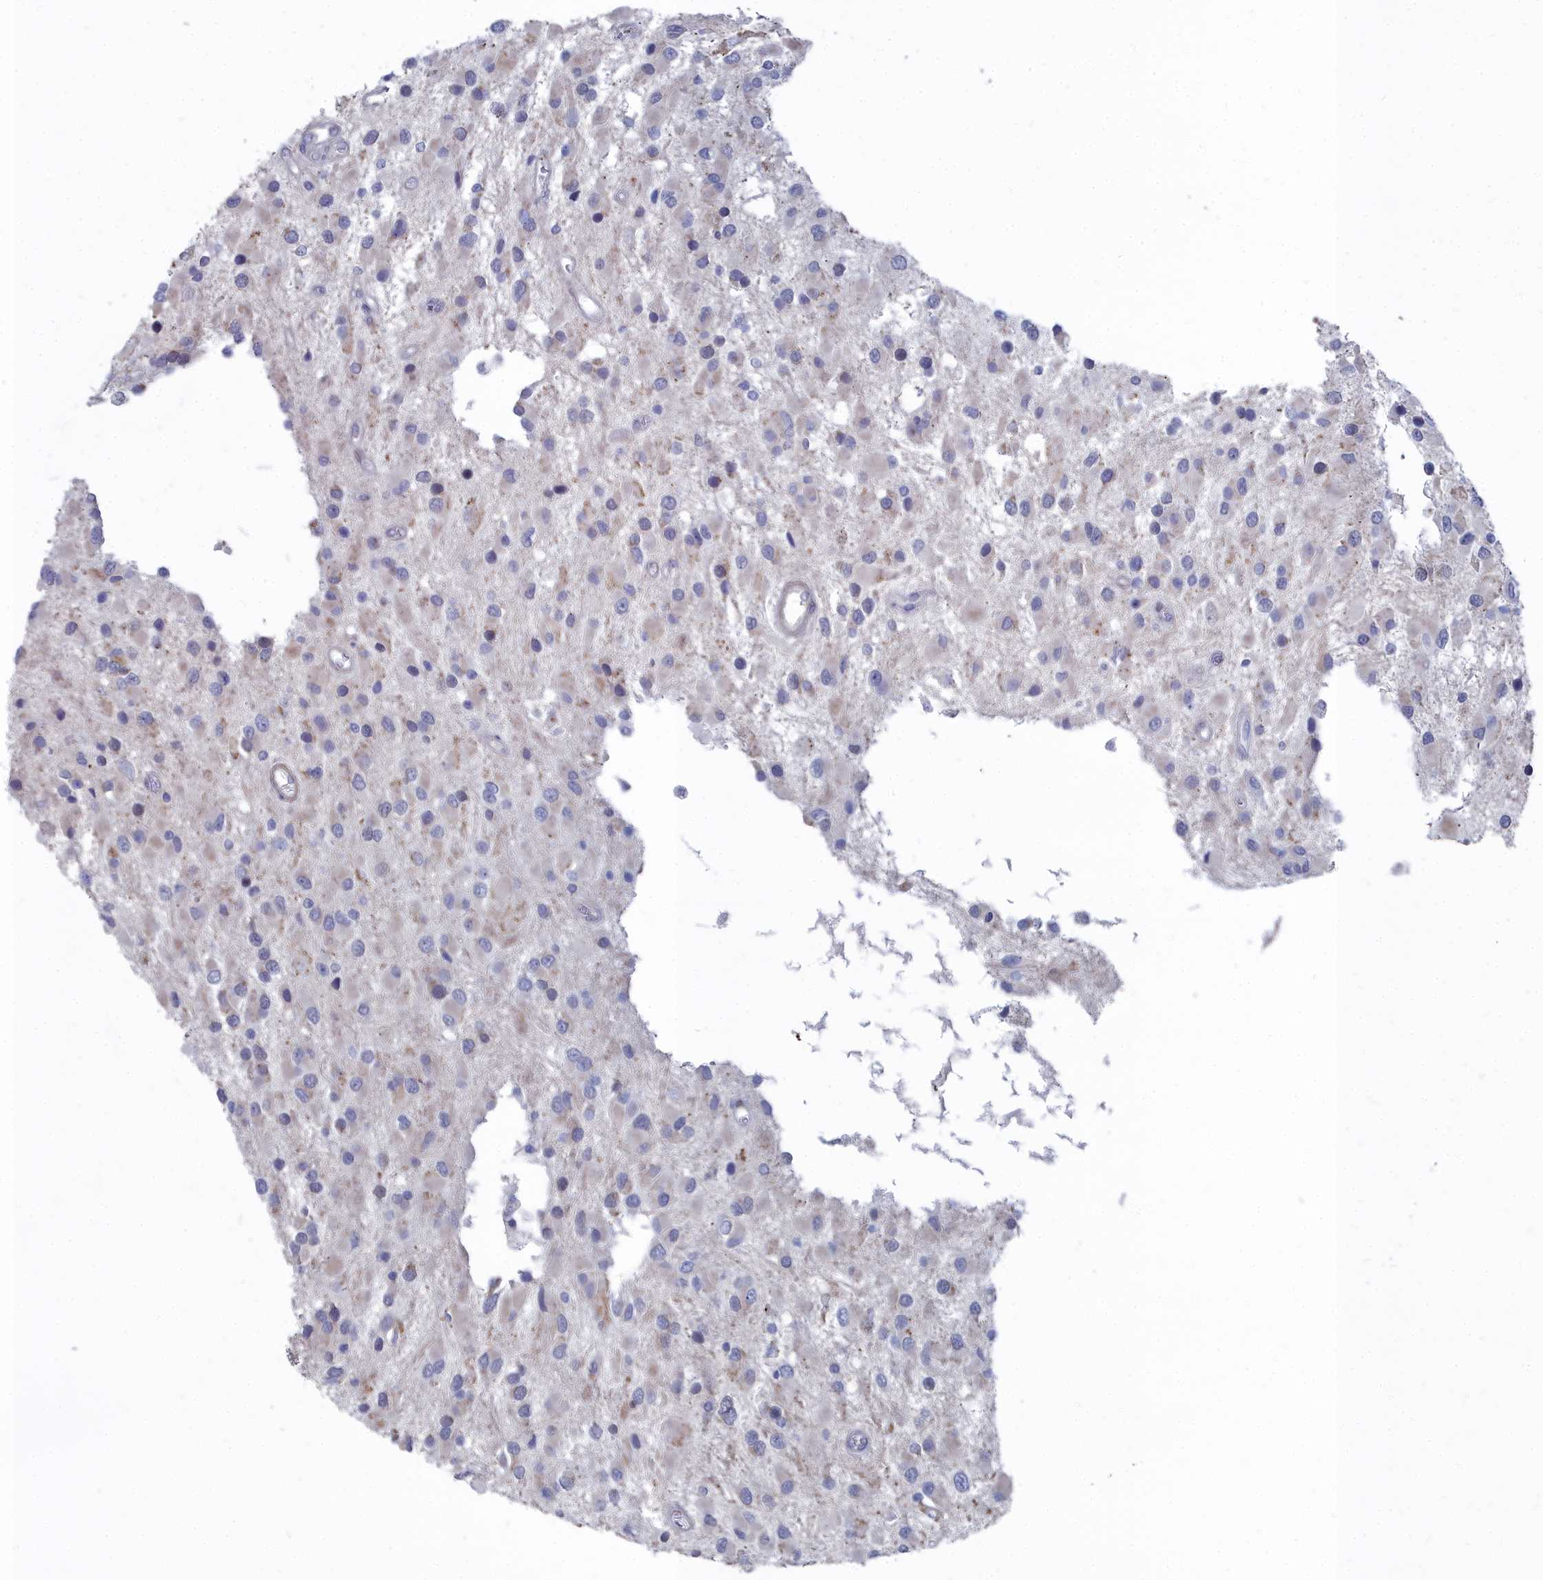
{"staining": {"intensity": "negative", "quantity": "none", "location": "none"}, "tissue": "glioma", "cell_type": "Tumor cells", "image_type": "cancer", "snomed": [{"axis": "morphology", "description": "Glioma, malignant, High grade"}, {"axis": "topography", "description": "Brain"}], "caption": "Tumor cells show no significant protein positivity in high-grade glioma (malignant).", "gene": "SHISAL2A", "patient": {"sex": "male", "age": 53}}